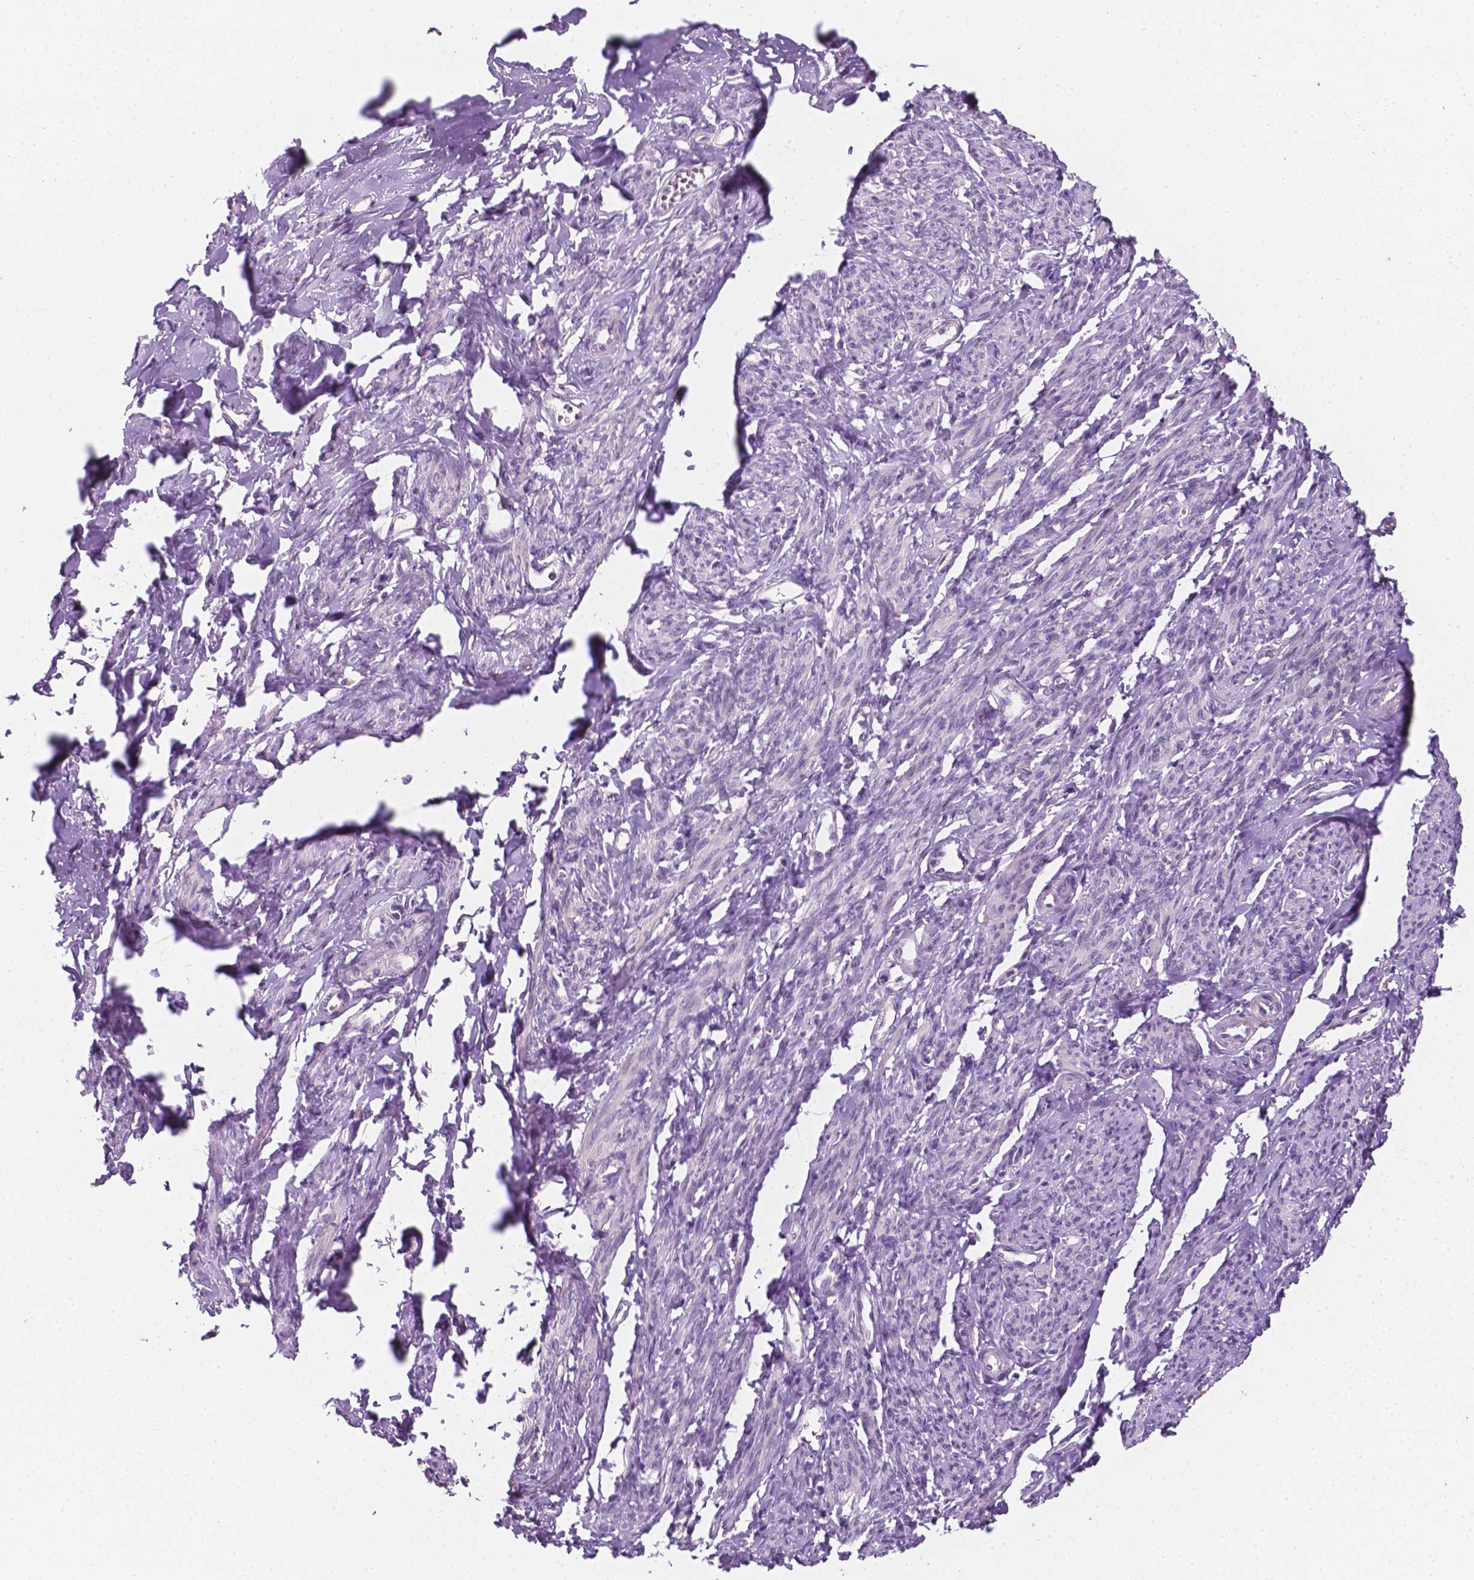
{"staining": {"intensity": "negative", "quantity": "none", "location": "none"}, "tissue": "smooth muscle", "cell_type": "Smooth muscle cells", "image_type": "normal", "snomed": [{"axis": "morphology", "description": "Normal tissue, NOS"}, {"axis": "topography", "description": "Smooth muscle"}], "caption": "Smooth muscle cells are negative for protein expression in benign human smooth muscle. Brightfield microscopy of immunohistochemistry stained with DAB (3,3'-diaminobenzidine) (brown) and hematoxylin (blue), captured at high magnification.", "gene": "EGFR", "patient": {"sex": "female", "age": 65}}